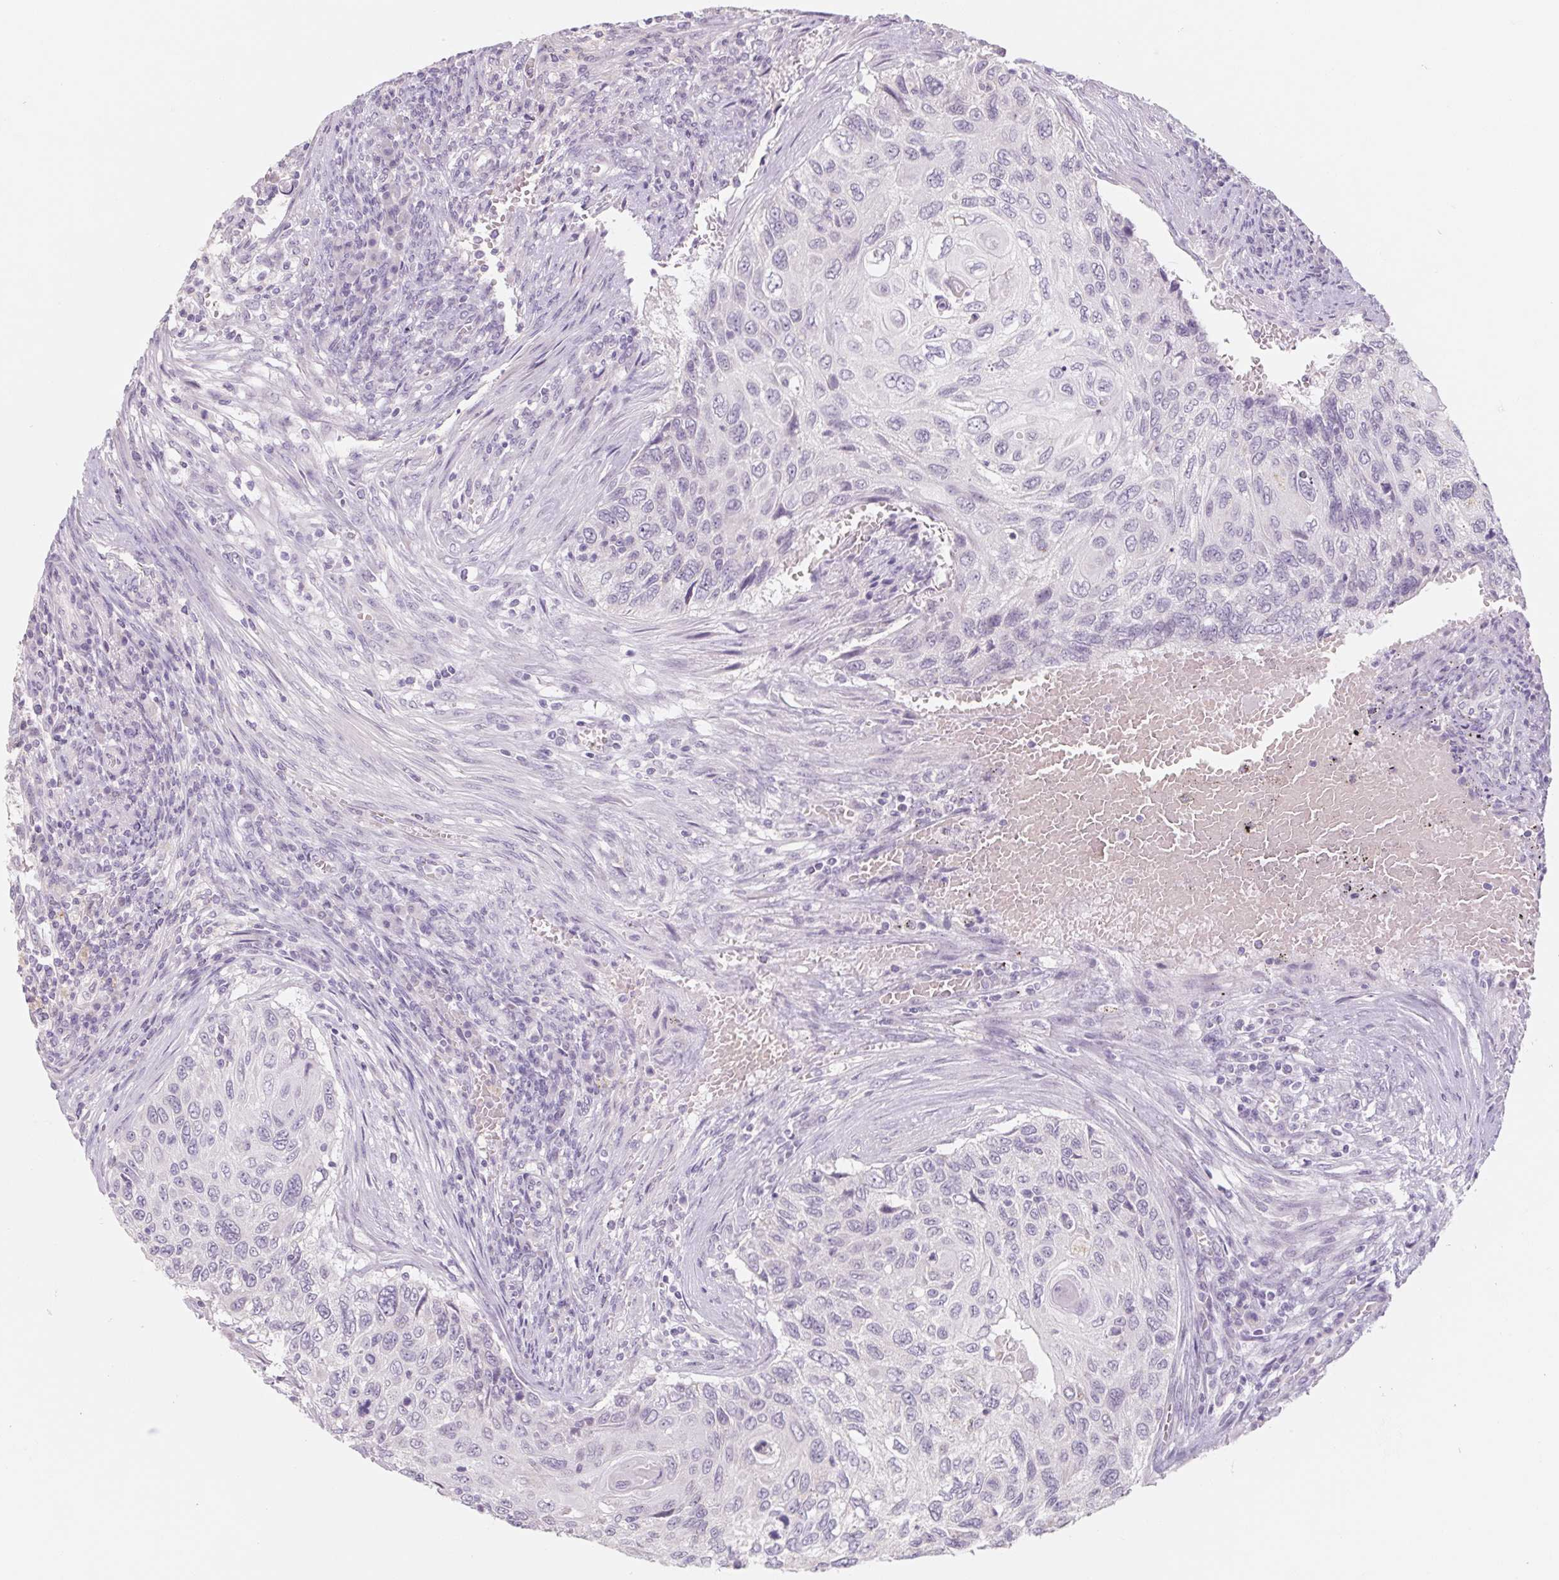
{"staining": {"intensity": "negative", "quantity": "none", "location": "none"}, "tissue": "cervical cancer", "cell_type": "Tumor cells", "image_type": "cancer", "snomed": [{"axis": "morphology", "description": "Squamous cell carcinoma, NOS"}, {"axis": "topography", "description": "Cervix"}], "caption": "Tumor cells show no significant protein positivity in cervical cancer. Nuclei are stained in blue.", "gene": "POU1F1", "patient": {"sex": "female", "age": 70}}